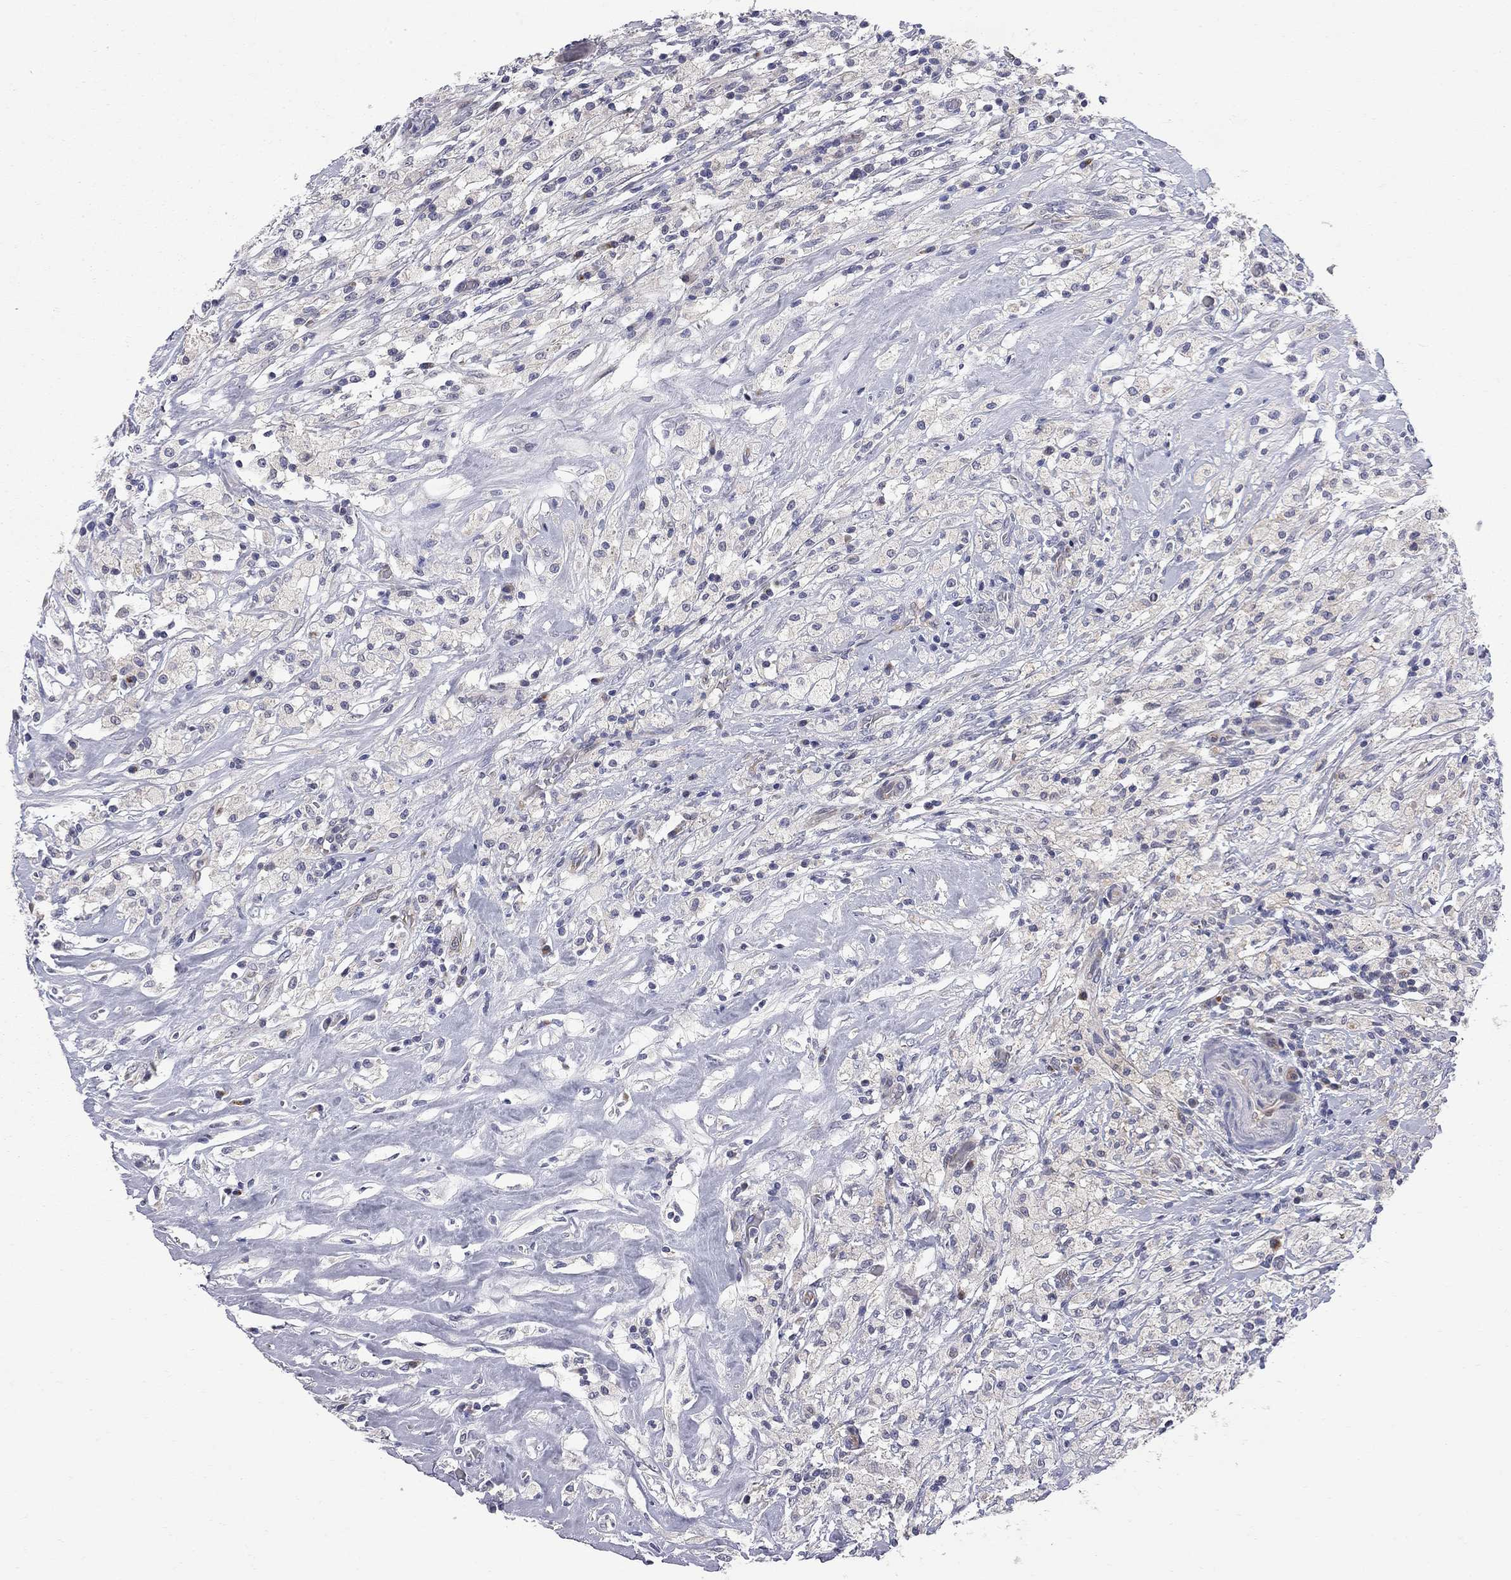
{"staining": {"intensity": "negative", "quantity": "none", "location": "none"}, "tissue": "testis cancer", "cell_type": "Tumor cells", "image_type": "cancer", "snomed": [{"axis": "morphology", "description": "Necrosis, NOS"}, {"axis": "morphology", "description": "Carcinoma, Embryonal, NOS"}, {"axis": "topography", "description": "Testis"}], "caption": "Human testis cancer stained for a protein using immunohistochemistry (IHC) shows no staining in tumor cells.", "gene": "GALNT8", "patient": {"sex": "male", "age": 19}}